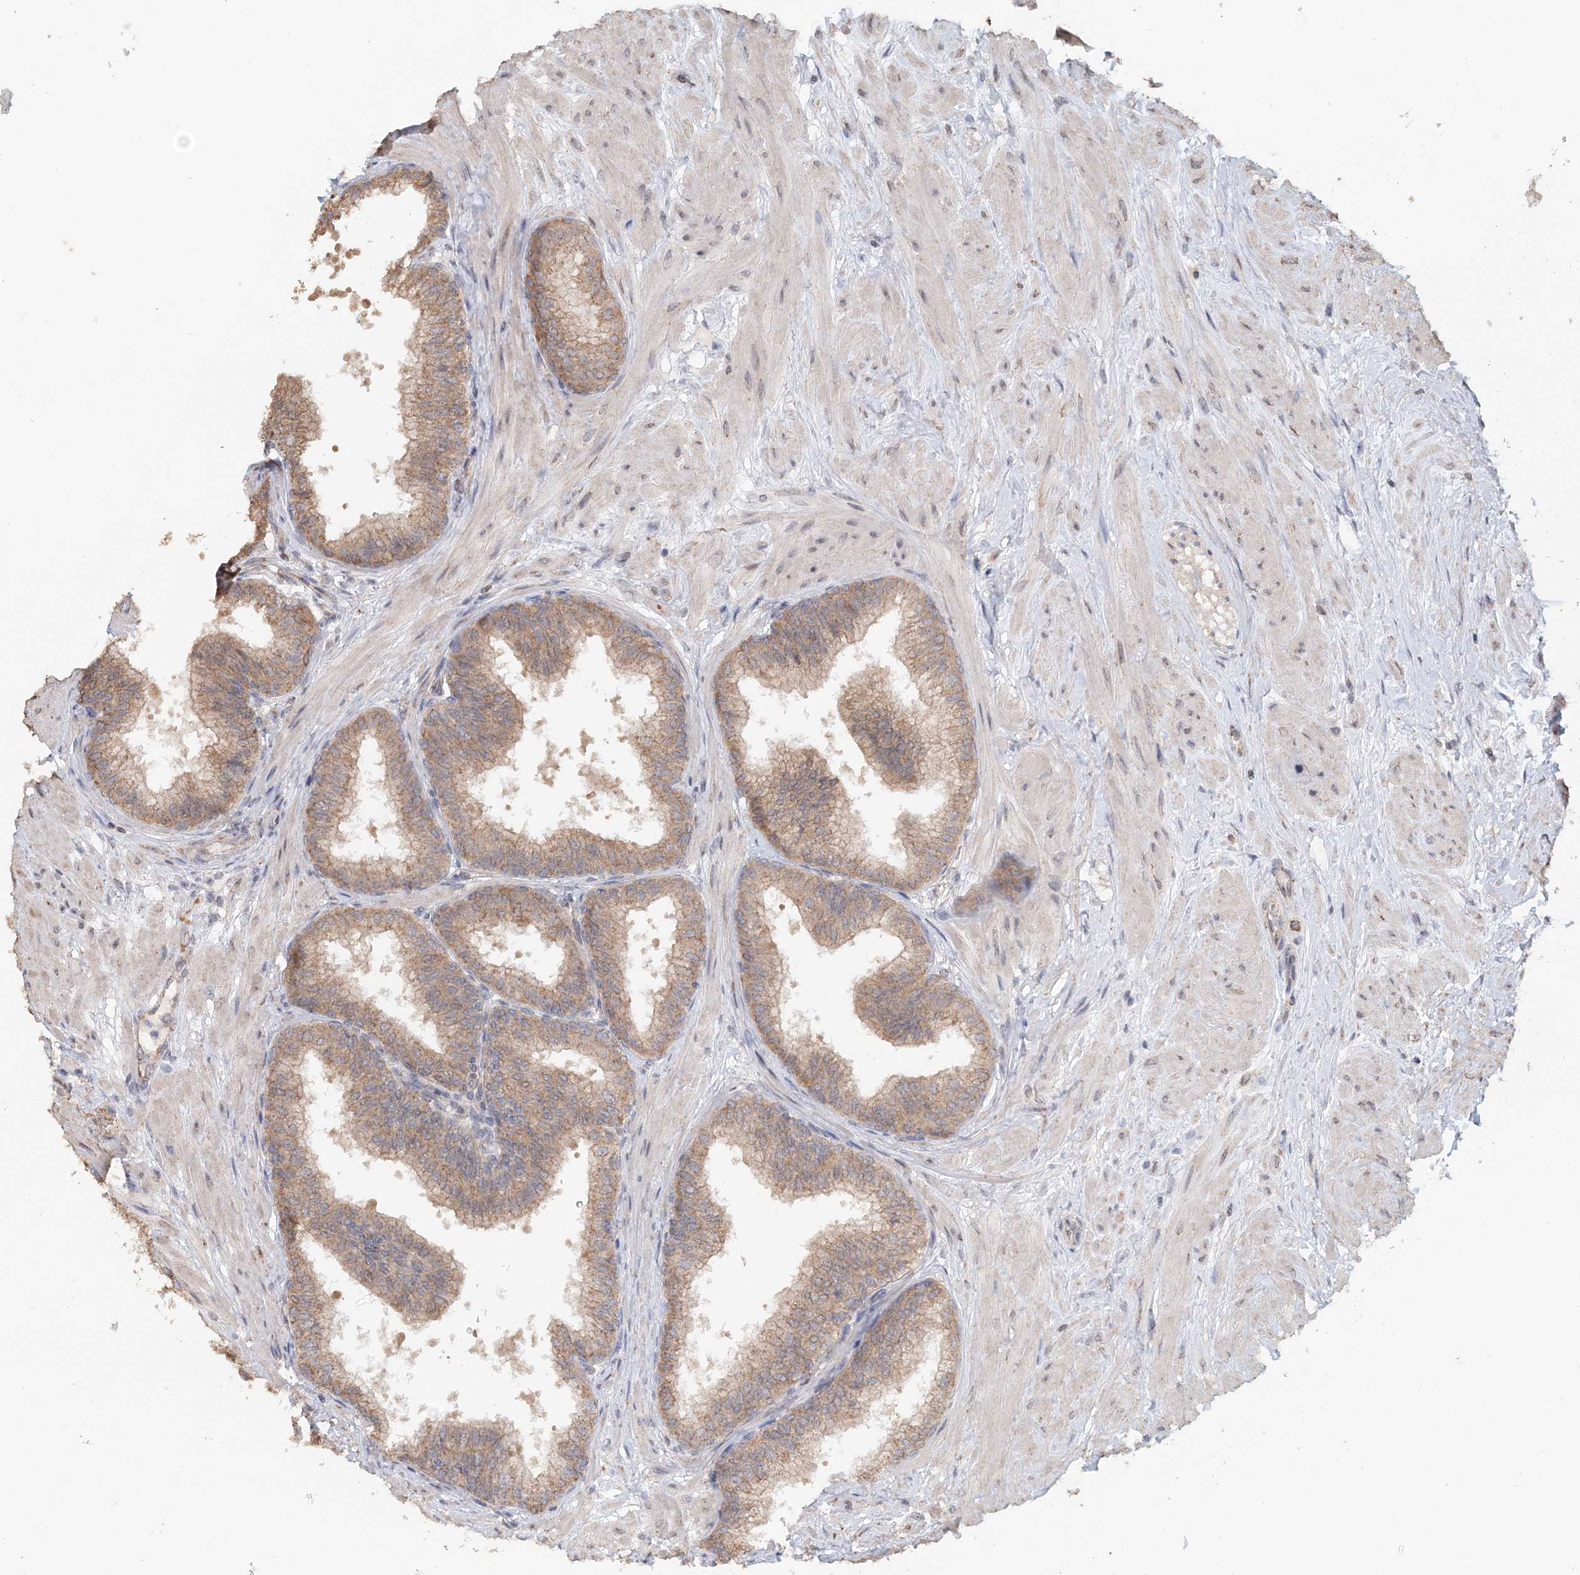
{"staining": {"intensity": "moderate", "quantity": ">75%", "location": "cytoplasmic/membranous"}, "tissue": "prostate", "cell_type": "Glandular cells", "image_type": "normal", "snomed": [{"axis": "morphology", "description": "Normal tissue, NOS"}, {"axis": "topography", "description": "Prostate"}], "caption": "An immunohistochemistry (IHC) histopathology image of benign tissue is shown. Protein staining in brown labels moderate cytoplasmic/membranous positivity in prostate within glandular cells. (DAB IHC, brown staining for protein, blue staining for nuclei).", "gene": "FBXO38", "patient": {"sex": "male", "age": 60}}